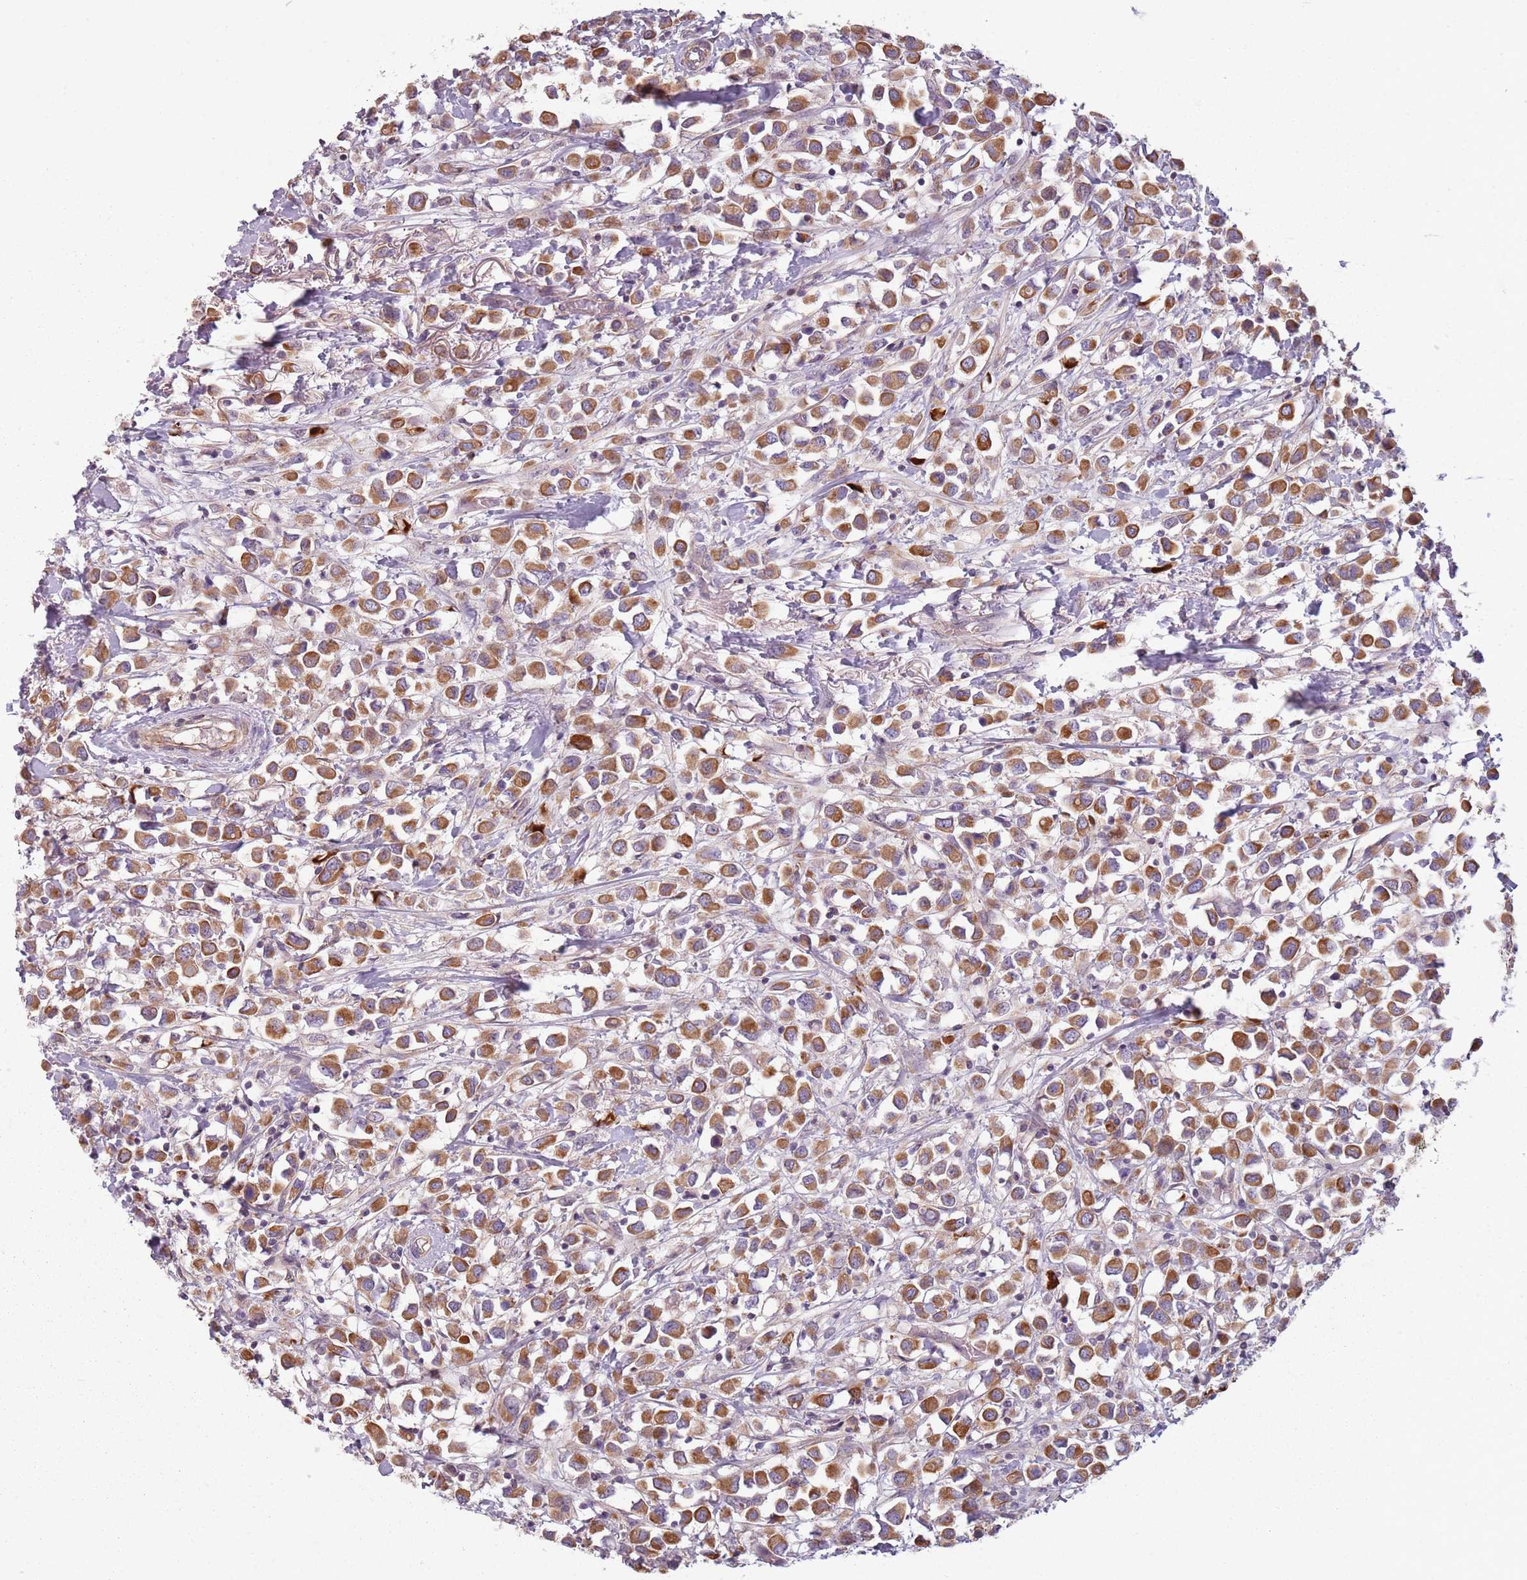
{"staining": {"intensity": "moderate", "quantity": ">75%", "location": "cytoplasmic/membranous"}, "tissue": "breast cancer", "cell_type": "Tumor cells", "image_type": "cancer", "snomed": [{"axis": "morphology", "description": "Duct carcinoma"}, {"axis": "topography", "description": "Breast"}], "caption": "Immunohistochemistry (IHC) image of invasive ductal carcinoma (breast) stained for a protein (brown), which demonstrates medium levels of moderate cytoplasmic/membranous expression in approximately >75% of tumor cells.", "gene": "TLCD2", "patient": {"sex": "female", "age": 61}}